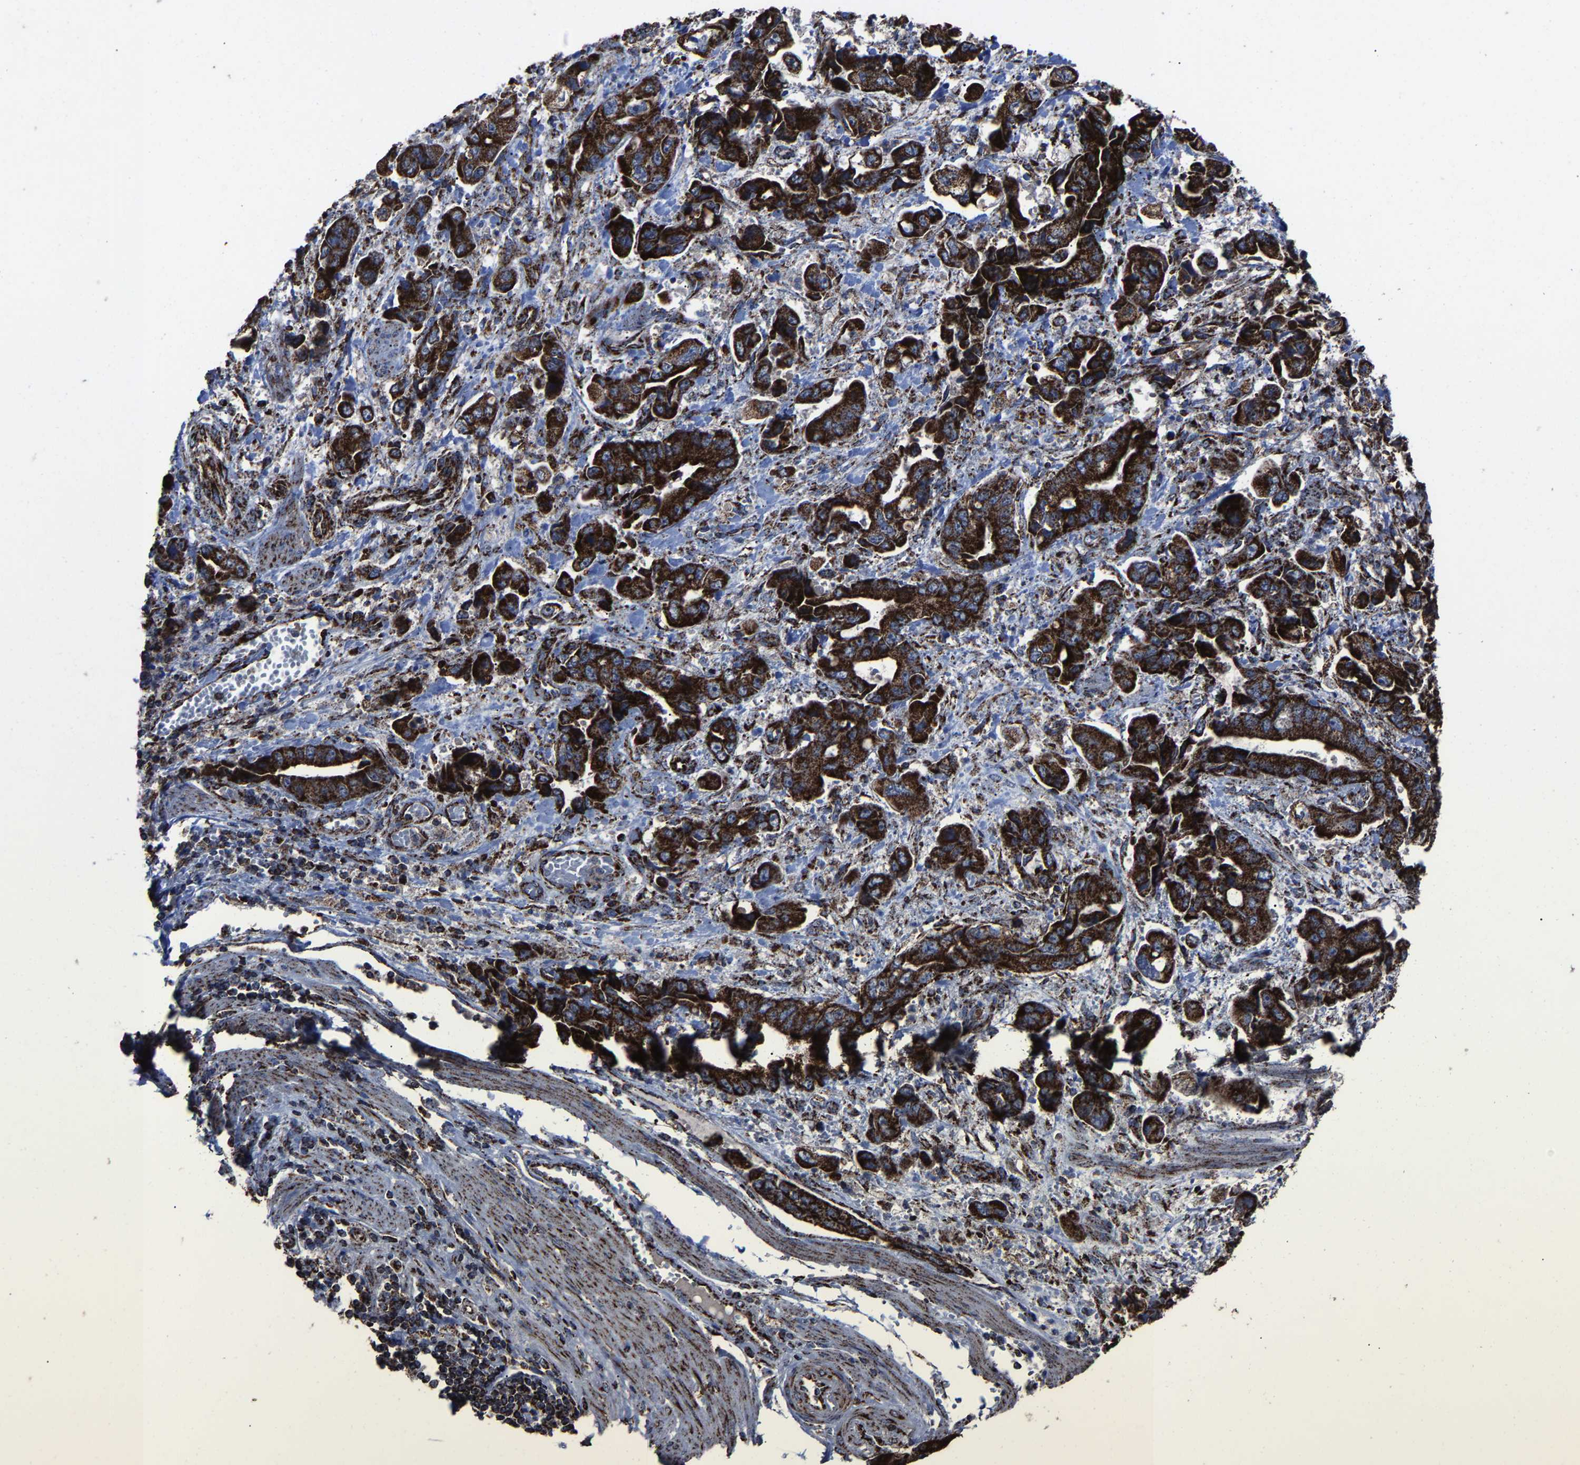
{"staining": {"intensity": "strong", "quantity": ">75%", "location": "cytoplasmic/membranous"}, "tissue": "stomach cancer", "cell_type": "Tumor cells", "image_type": "cancer", "snomed": [{"axis": "morphology", "description": "Normal tissue, NOS"}, {"axis": "morphology", "description": "Adenocarcinoma, NOS"}, {"axis": "topography", "description": "Stomach"}], "caption": "Strong cytoplasmic/membranous positivity for a protein is identified in about >75% of tumor cells of stomach adenocarcinoma using IHC.", "gene": "NDUFV3", "patient": {"sex": "male", "age": 62}}